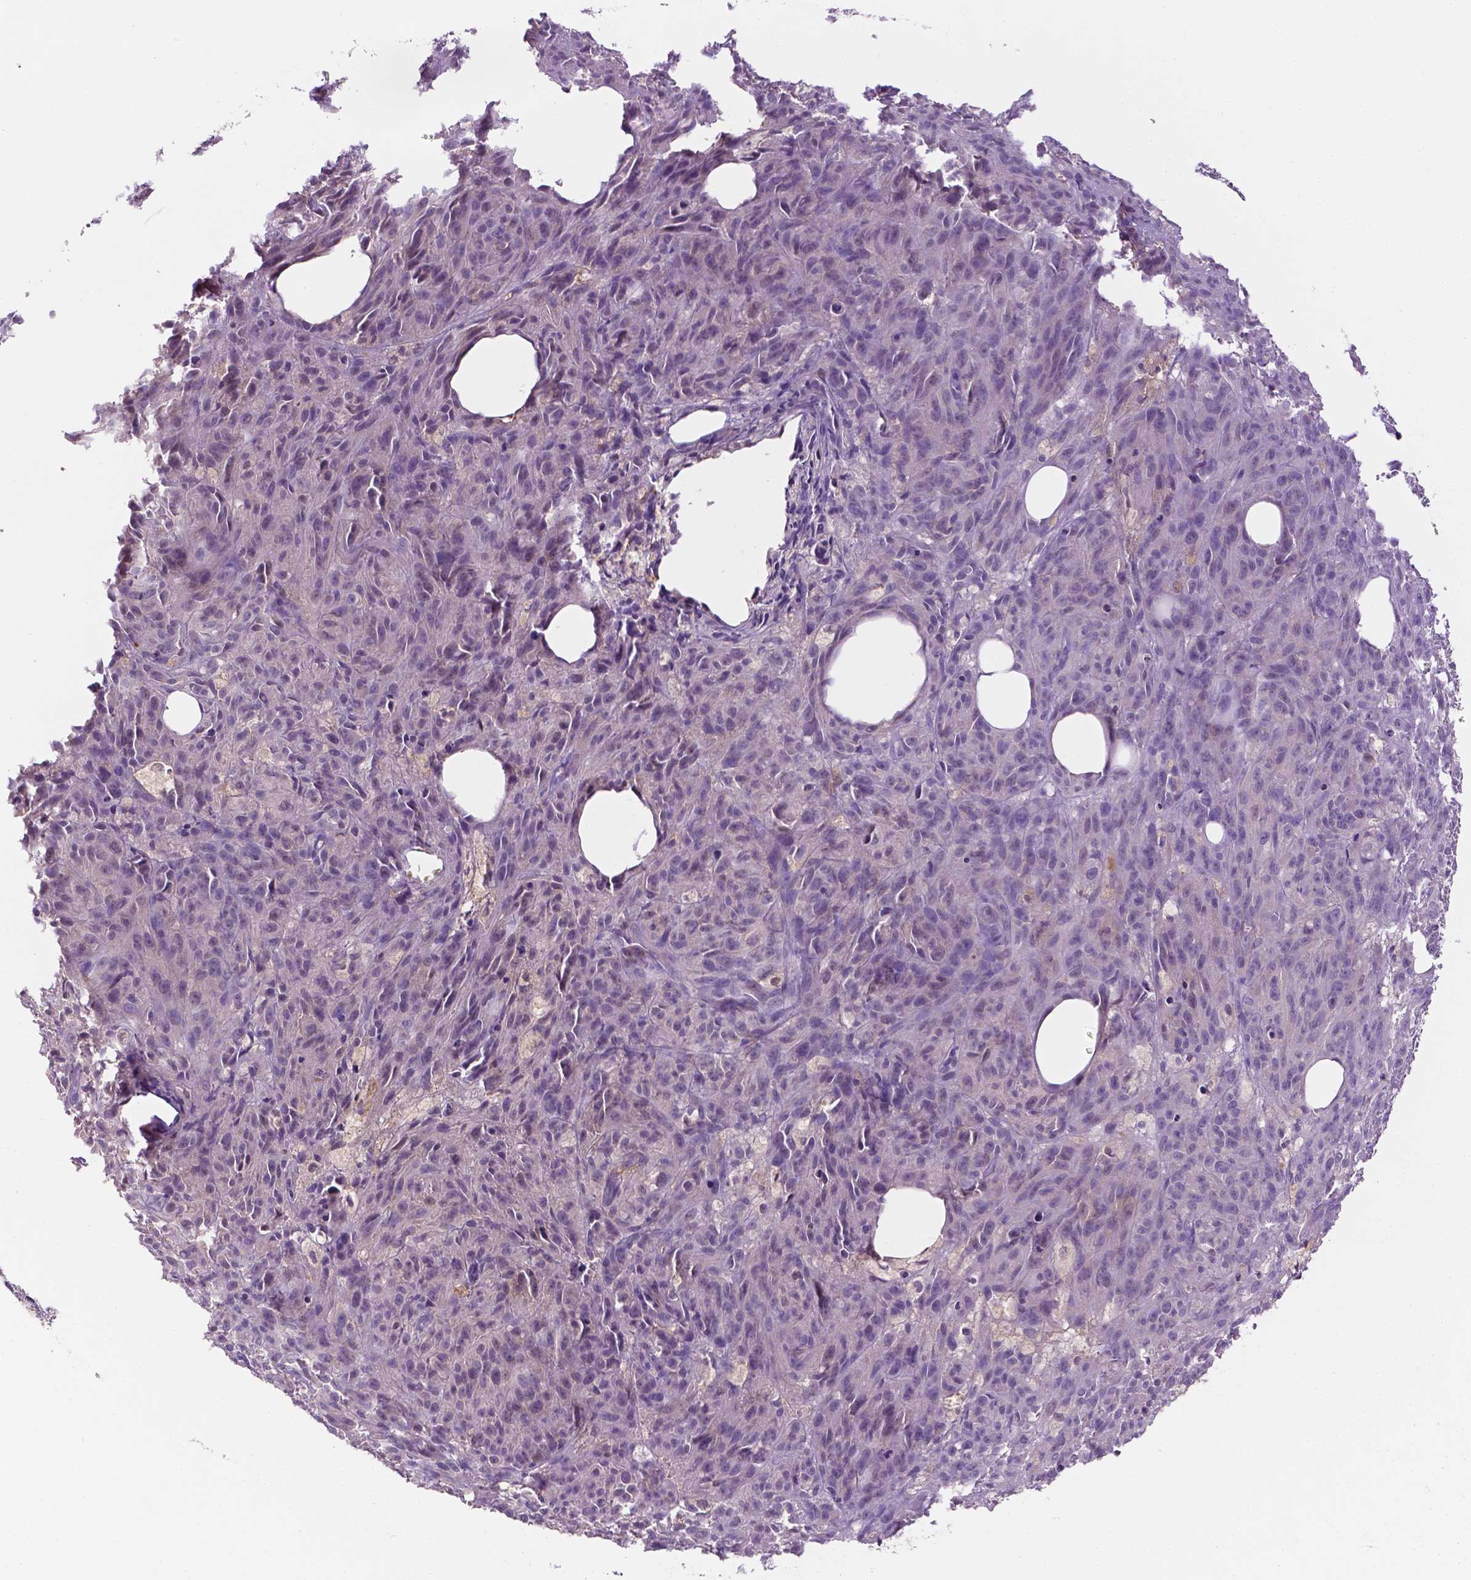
{"staining": {"intensity": "negative", "quantity": "none", "location": "none"}, "tissue": "melanoma", "cell_type": "Tumor cells", "image_type": "cancer", "snomed": [{"axis": "morphology", "description": "Malignant melanoma, NOS"}, {"axis": "topography", "description": "Skin"}], "caption": "Tumor cells show no significant protein expression in melanoma. (DAB (3,3'-diaminobenzidine) IHC visualized using brightfield microscopy, high magnification).", "gene": "FBLN1", "patient": {"sex": "female", "age": 34}}